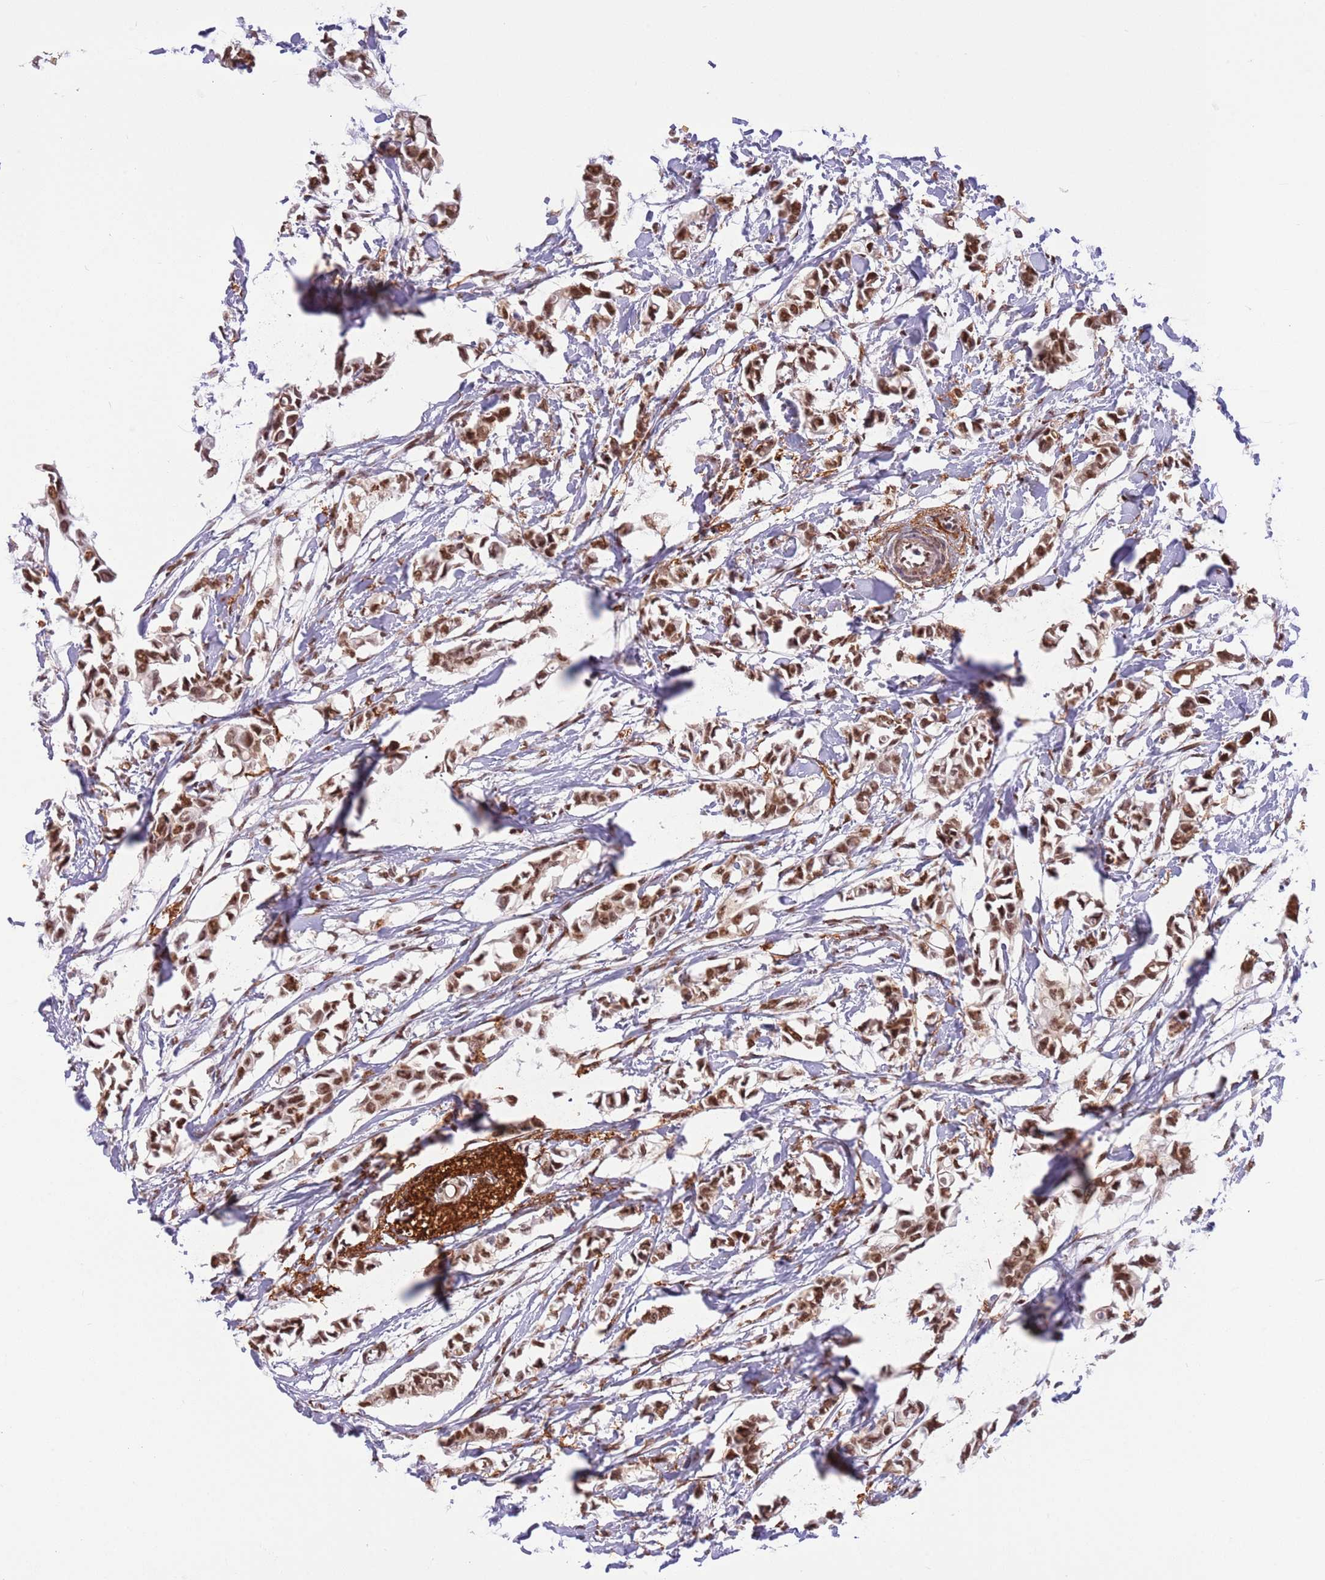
{"staining": {"intensity": "strong", "quantity": ">75%", "location": "cytoplasmic/membranous,nuclear"}, "tissue": "breast cancer", "cell_type": "Tumor cells", "image_type": "cancer", "snomed": [{"axis": "morphology", "description": "Duct carcinoma"}, {"axis": "topography", "description": "Breast"}], "caption": "Immunohistochemical staining of breast cancer (intraductal carcinoma) shows high levels of strong cytoplasmic/membranous and nuclear positivity in about >75% of tumor cells.", "gene": "TRIM32", "patient": {"sex": "female", "age": 41}}